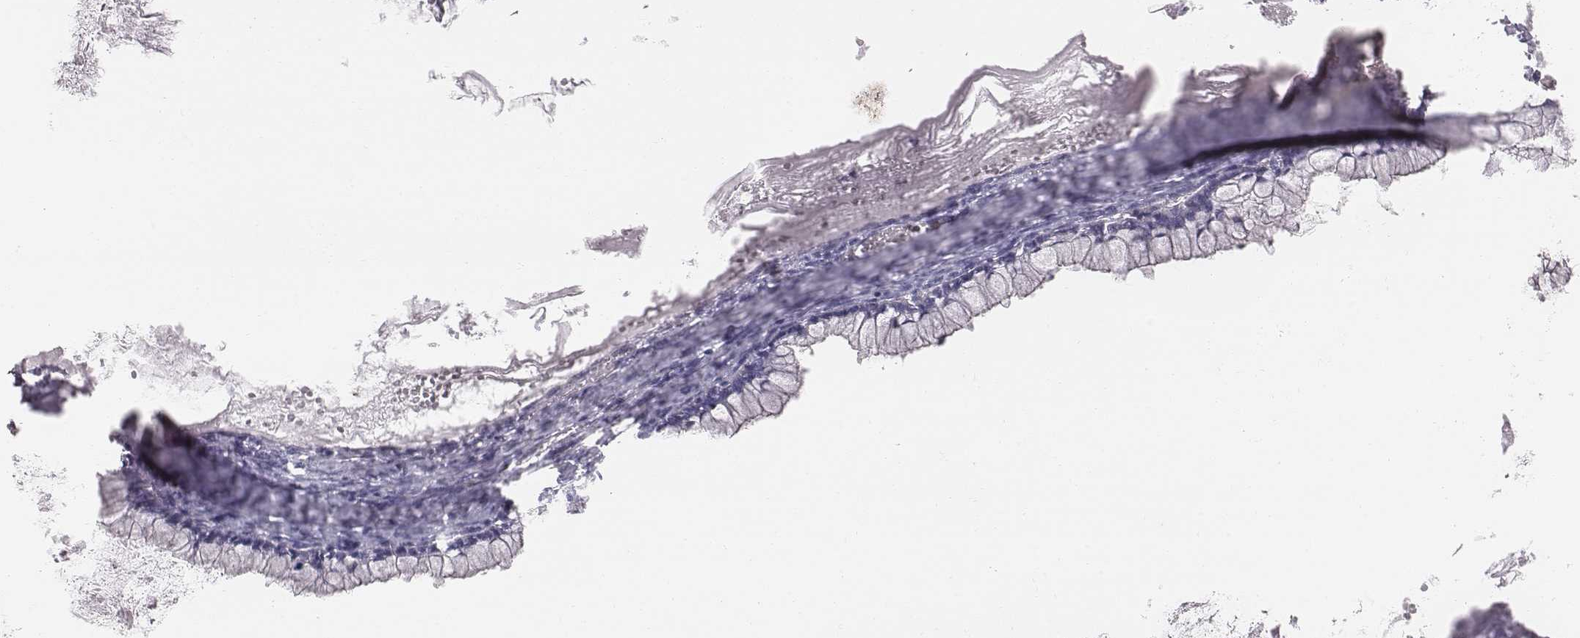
{"staining": {"intensity": "negative", "quantity": "none", "location": "none"}, "tissue": "ovarian cancer", "cell_type": "Tumor cells", "image_type": "cancer", "snomed": [{"axis": "morphology", "description": "Cystadenocarcinoma, mucinous, NOS"}, {"axis": "topography", "description": "Ovary"}], "caption": "Tumor cells show no significant protein expression in mucinous cystadenocarcinoma (ovarian).", "gene": "CACNG4", "patient": {"sex": "female", "age": 67}}